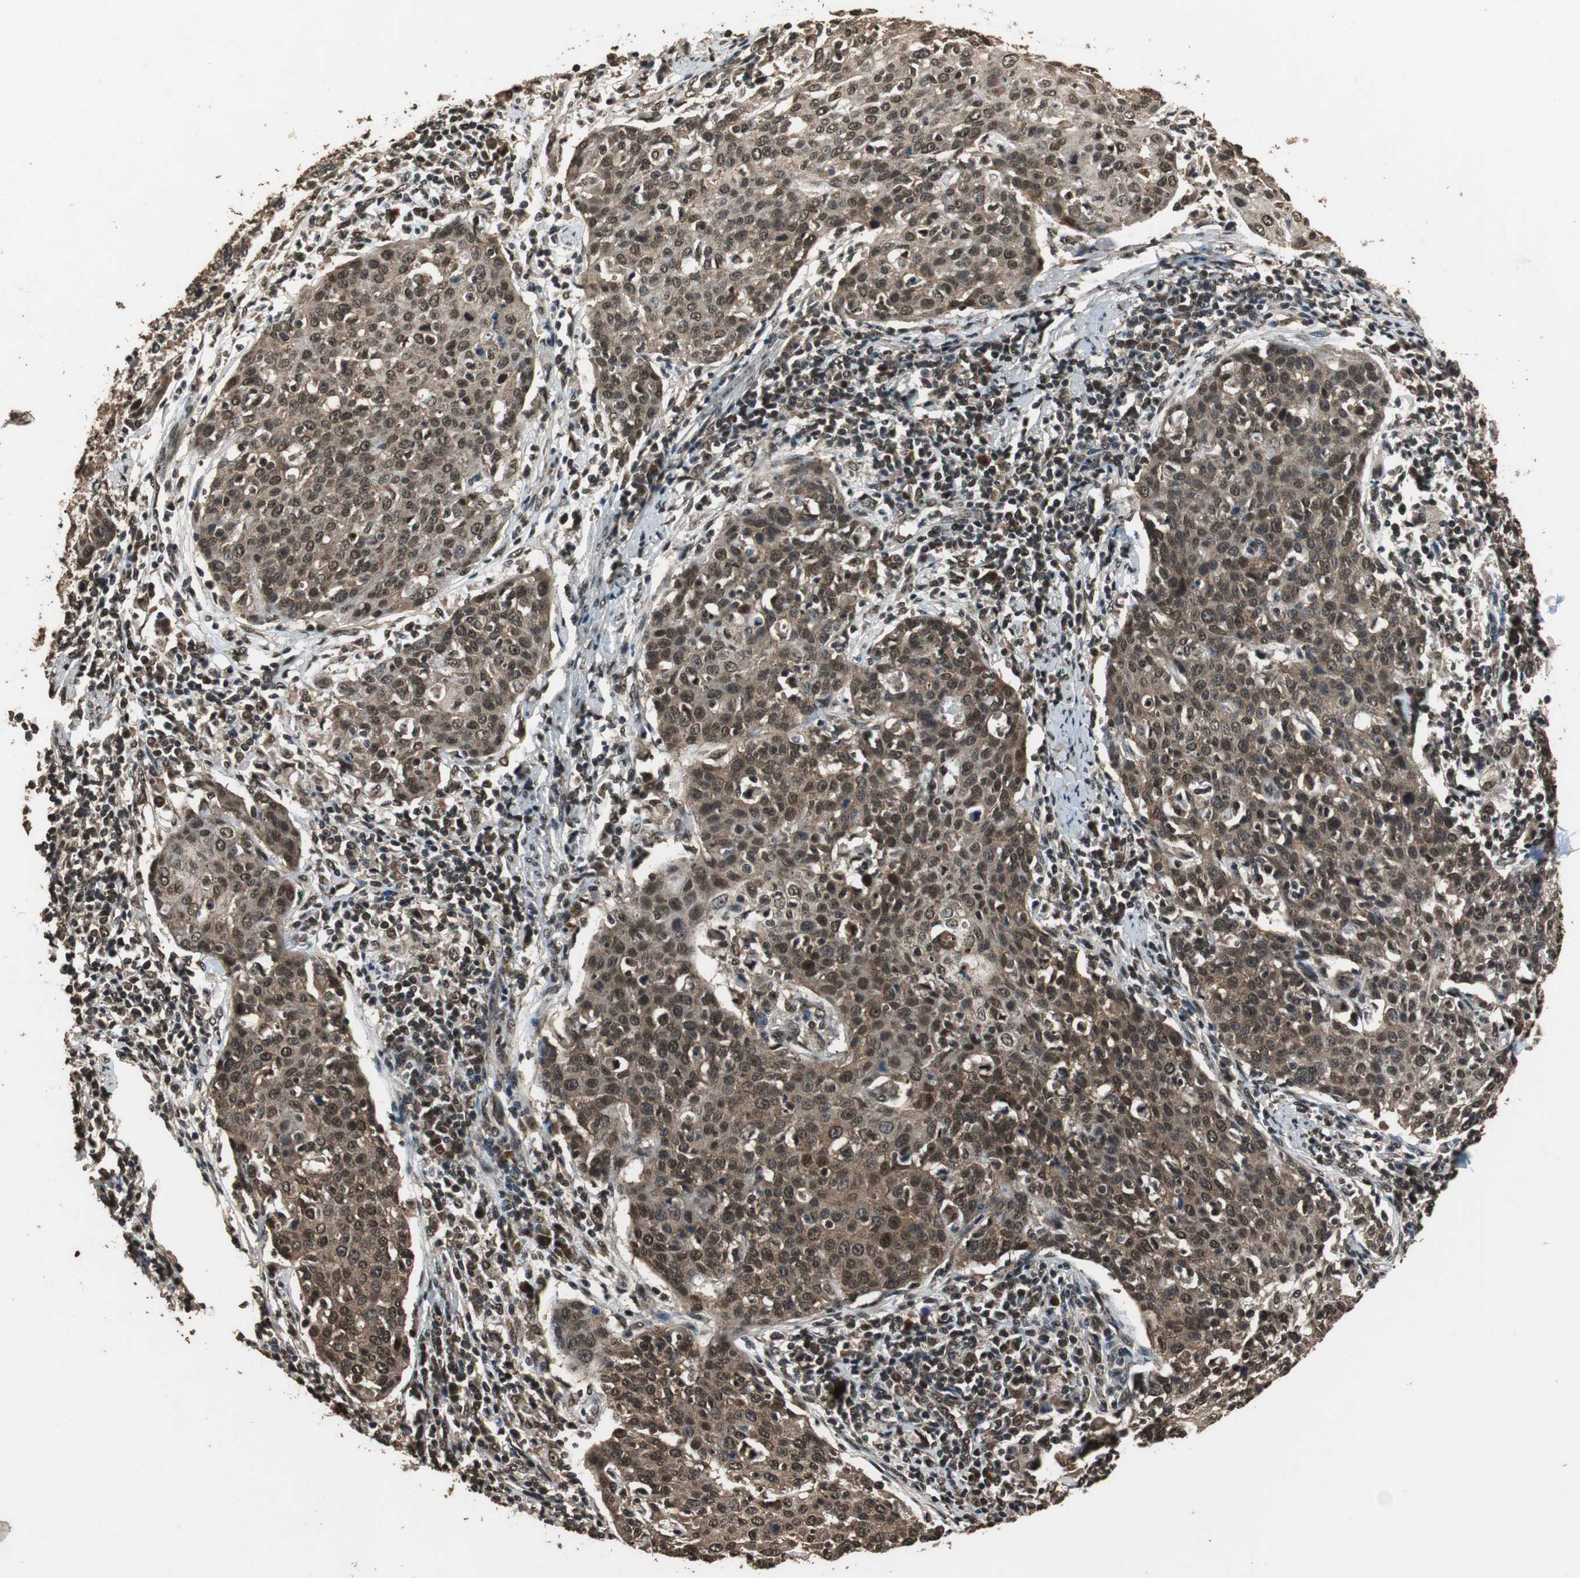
{"staining": {"intensity": "strong", "quantity": ">75%", "location": "cytoplasmic/membranous,nuclear"}, "tissue": "cervical cancer", "cell_type": "Tumor cells", "image_type": "cancer", "snomed": [{"axis": "morphology", "description": "Squamous cell carcinoma, NOS"}, {"axis": "topography", "description": "Cervix"}], "caption": "This photomicrograph reveals immunohistochemistry (IHC) staining of human squamous cell carcinoma (cervical), with high strong cytoplasmic/membranous and nuclear expression in approximately >75% of tumor cells.", "gene": "ZNF18", "patient": {"sex": "female", "age": 38}}